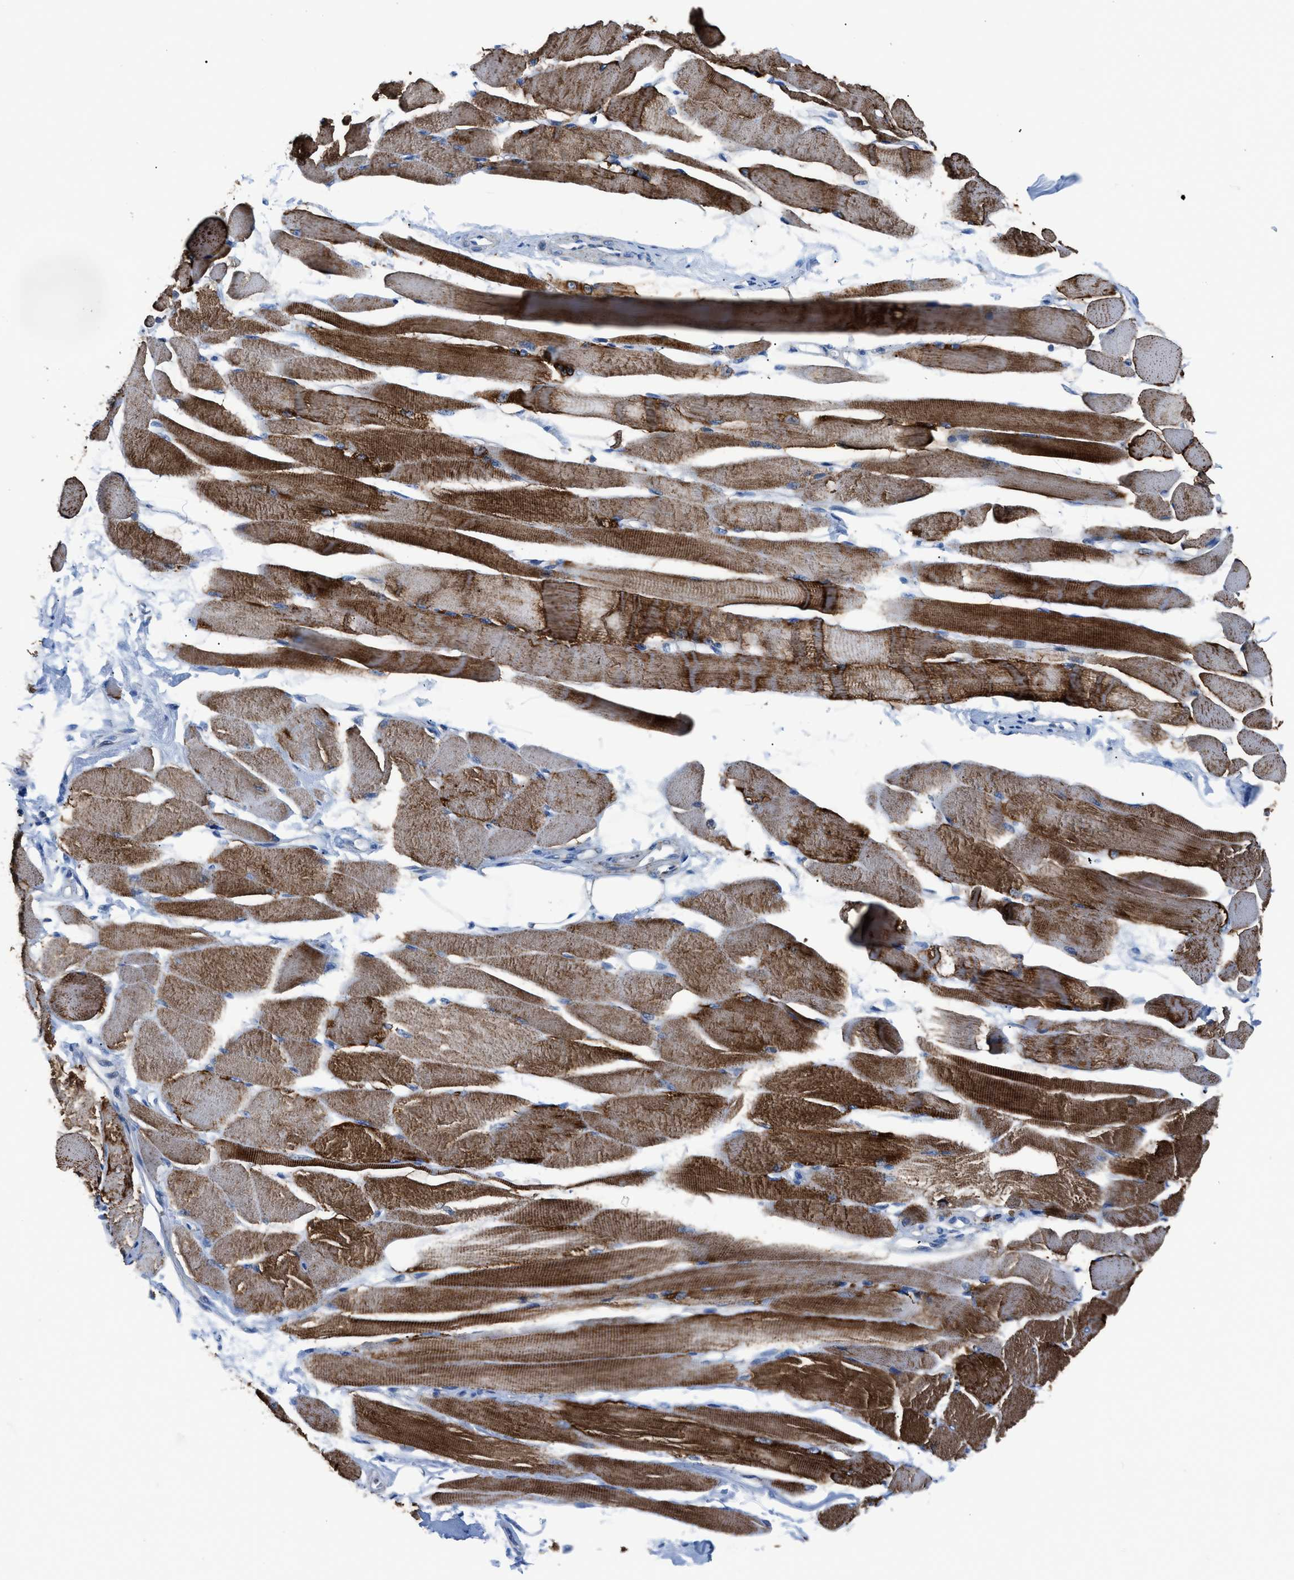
{"staining": {"intensity": "strong", "quantity": ">75%", "location": "cytoplasmic/membranous"}, "tissue": "skeletal muscle", "cell_type": "Myocytes", "image_type": "normal", "snomed": [{"axis": "morphology", "description": "Normal tissue, NOS"}, {"axis": "topography", "description": "Skeletal muscle"}, {"axis": "topography", "description": "Peripheral nerve tissue"}], "caption": "Protein staining exhibits strong cytoplasmic/membranous expression in approximately >75% of myocytes in unremarkable skeletal muscle.", "gene": "ZDHHC3", "patient": {"sex": "female", "age": 84}}